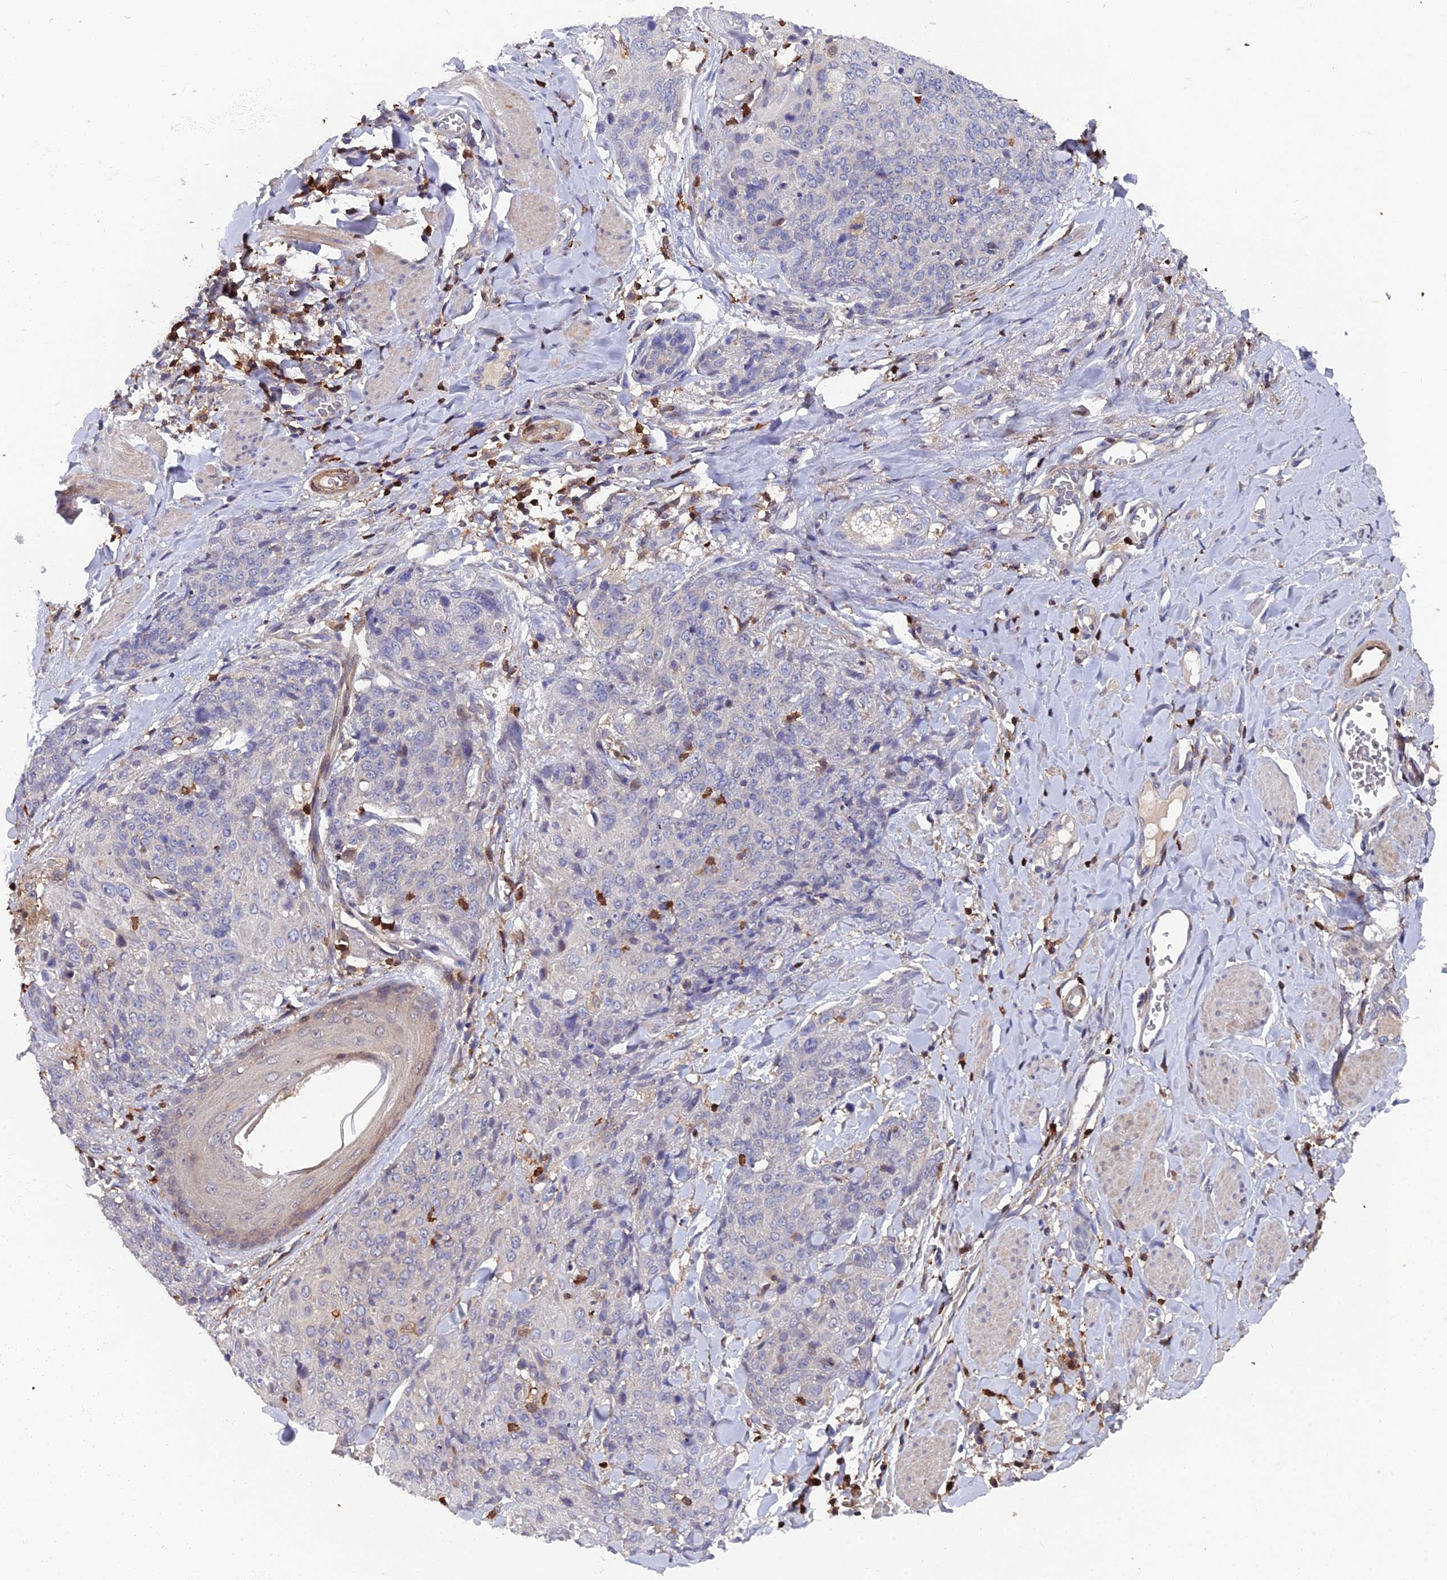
{"staining": {"intensity": "negative", "quantity": "none", "location": "none"}, "tissue": "skin cancer", "cell_type": "Tumor cells", "image_type": "cancer", "snomed": [{"axis": "morphology", "description": "Squamous cell carcinoma, NOS"}, {"axis": "topography", "description": "Skin"}, {"axis": "topography", "description": "Vulva"}], "caption": "This micrograph is of skin squamous cell carcinoma stained with immunohistochemistry to label a protein in brown with the nuclei are counter-stained blue. There is no expression in tumor cells. (Stains: DAB immunohistochemistry (IHC) with hematoxylin counter stain, Microscopy: brightfield microscopy at high magnification).", "gene": "GALK2", "patient": {"sex": "female", "age": 85}}